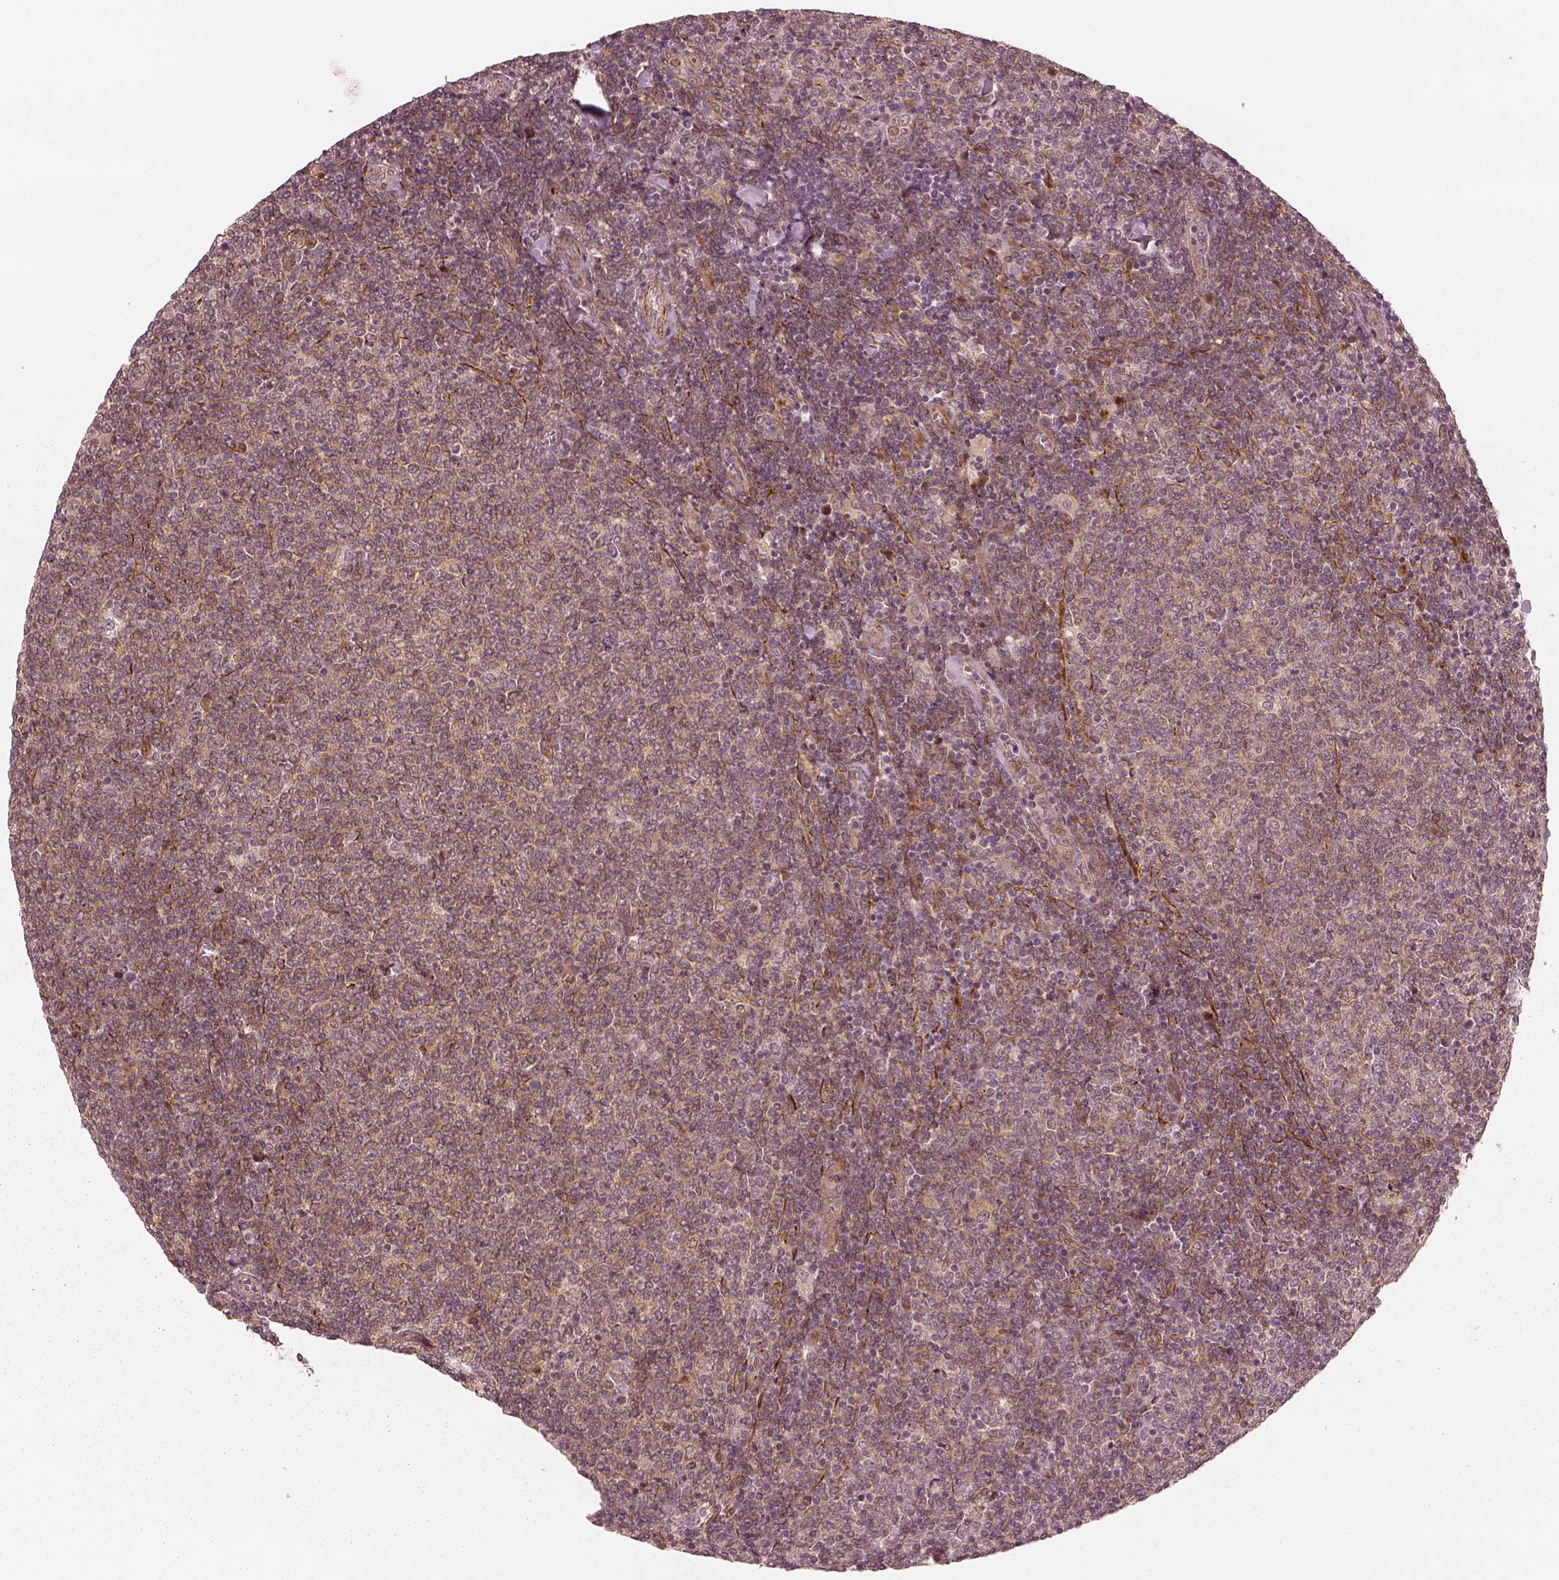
{"staining": {"intensity": "weak", "quantity": "<25%", "location": "cytoplasmic/membranous"}, "tissue": "lymphoma", "cell_type": "Tumor cells", "image_type": "cancer", "snomed": [{"axis": "morphology", "description": "Malignant lymphoma, non-Hodgkin's type, Low grade"}, {"axis": "topography", "description": "Lymph node"}], "caption": "Low-grade malignant lymphoma, non-Hodgkin's type was stained to show a protein in brown. There is no significant staining in tumor cells.", "gene": "SLC12A9", "patient": {"sex": "male", "age": 52}}